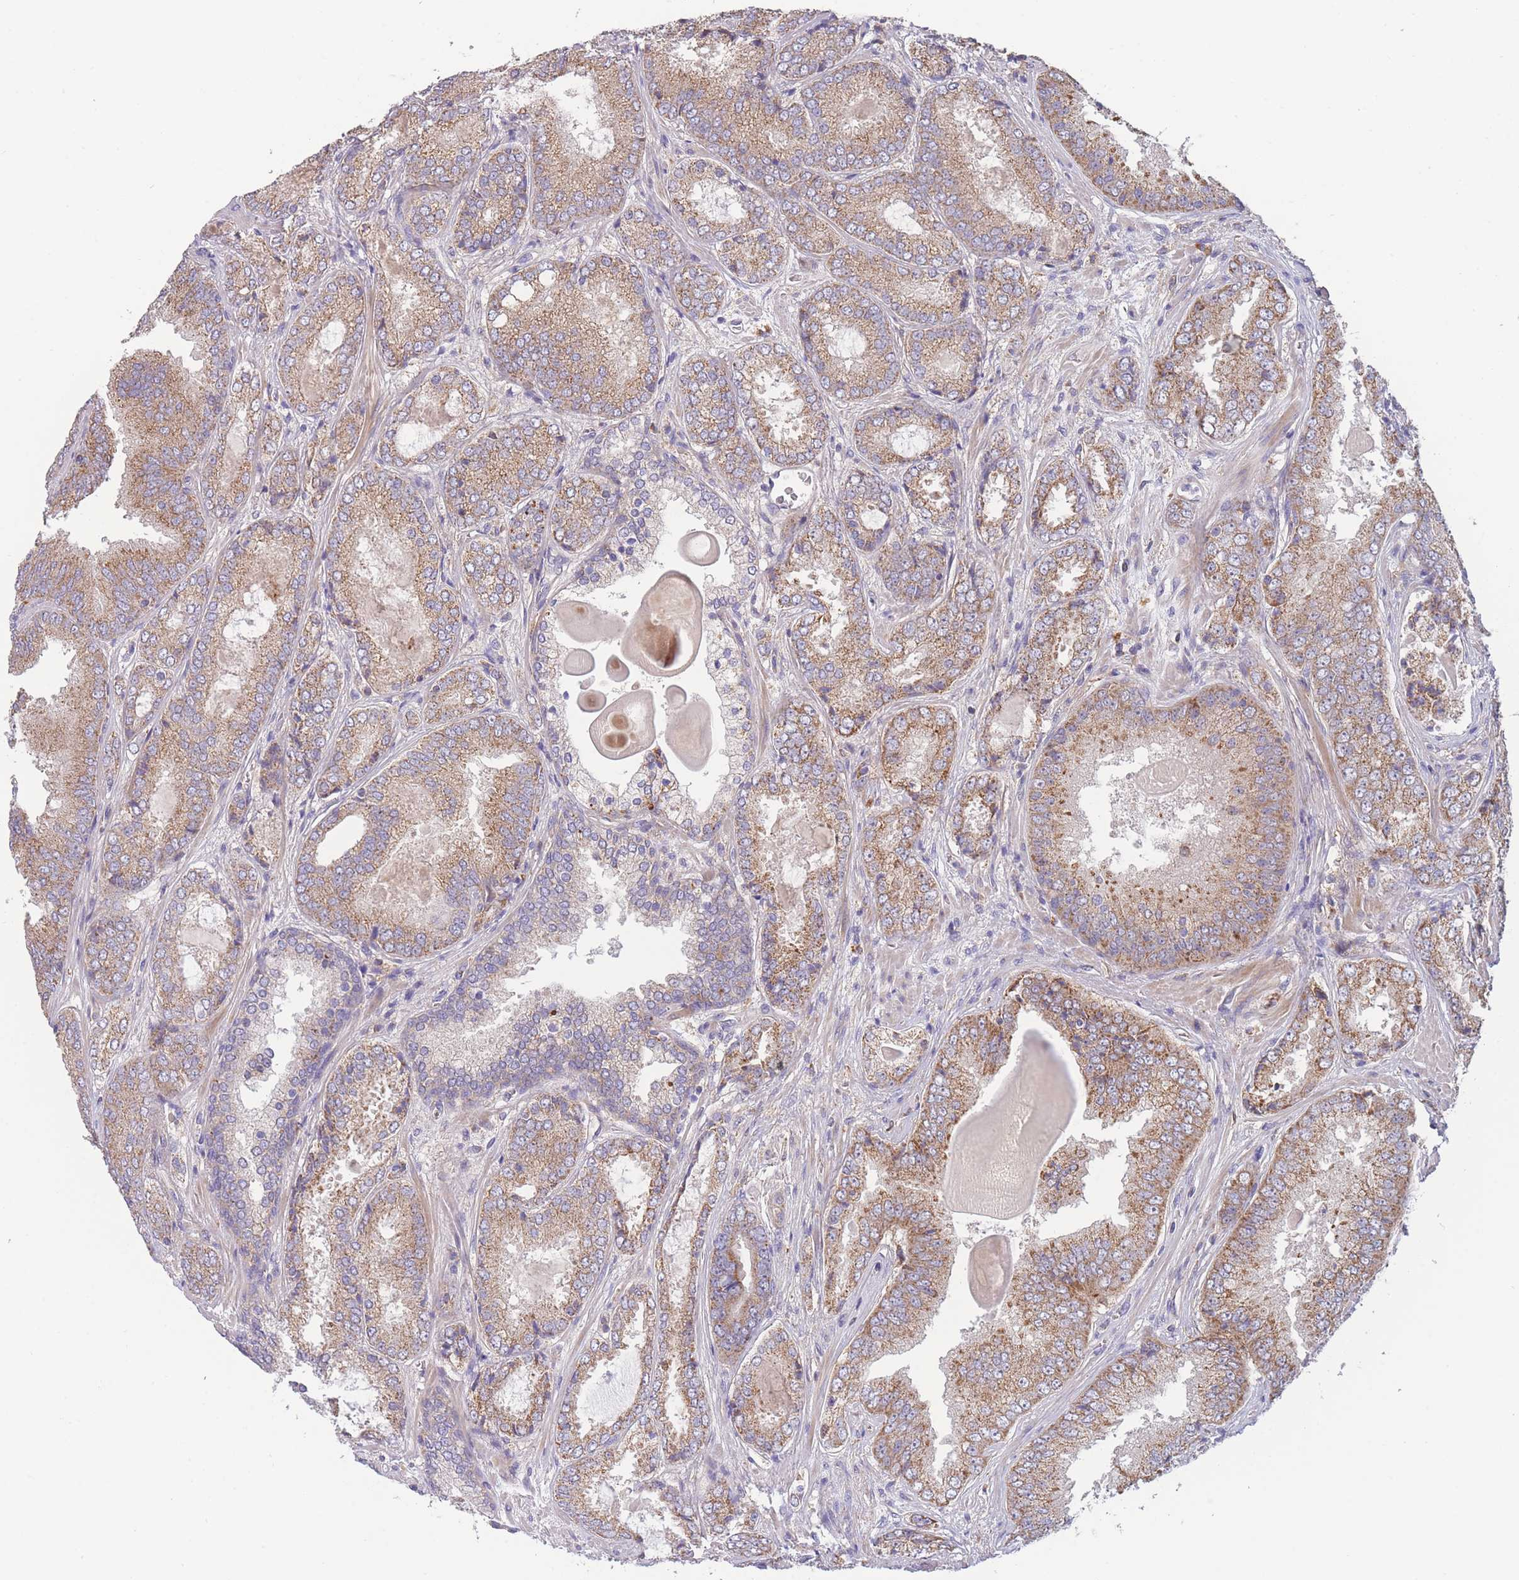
{"staining": {"intensity": "moderate", "quantity": ">75%", "location": "cytoplasmic/membranous"}, "tissue": "prostate cancer", "cell_type": "Tumor cells", "image_type": "cancer", "snomed": [{"axis": "morphology", "description": "Adenocarcinoma, High grade"}, {"axis": "topography", "description": "Prostate"}], "caption": "Tumor cells reveal moderate cytoplasmic/membranous expression in approximately >75% of cells in prostate high-grade adenocarcinoma. The protein is stained brown, and the nuclei are stained in blue (DAB (3,3'-diaminobenzidine) IHC with brightfield microscopy, high magnification).", "gene": "SLC25A42", "patient": {"sex": "male", "age": 63}}